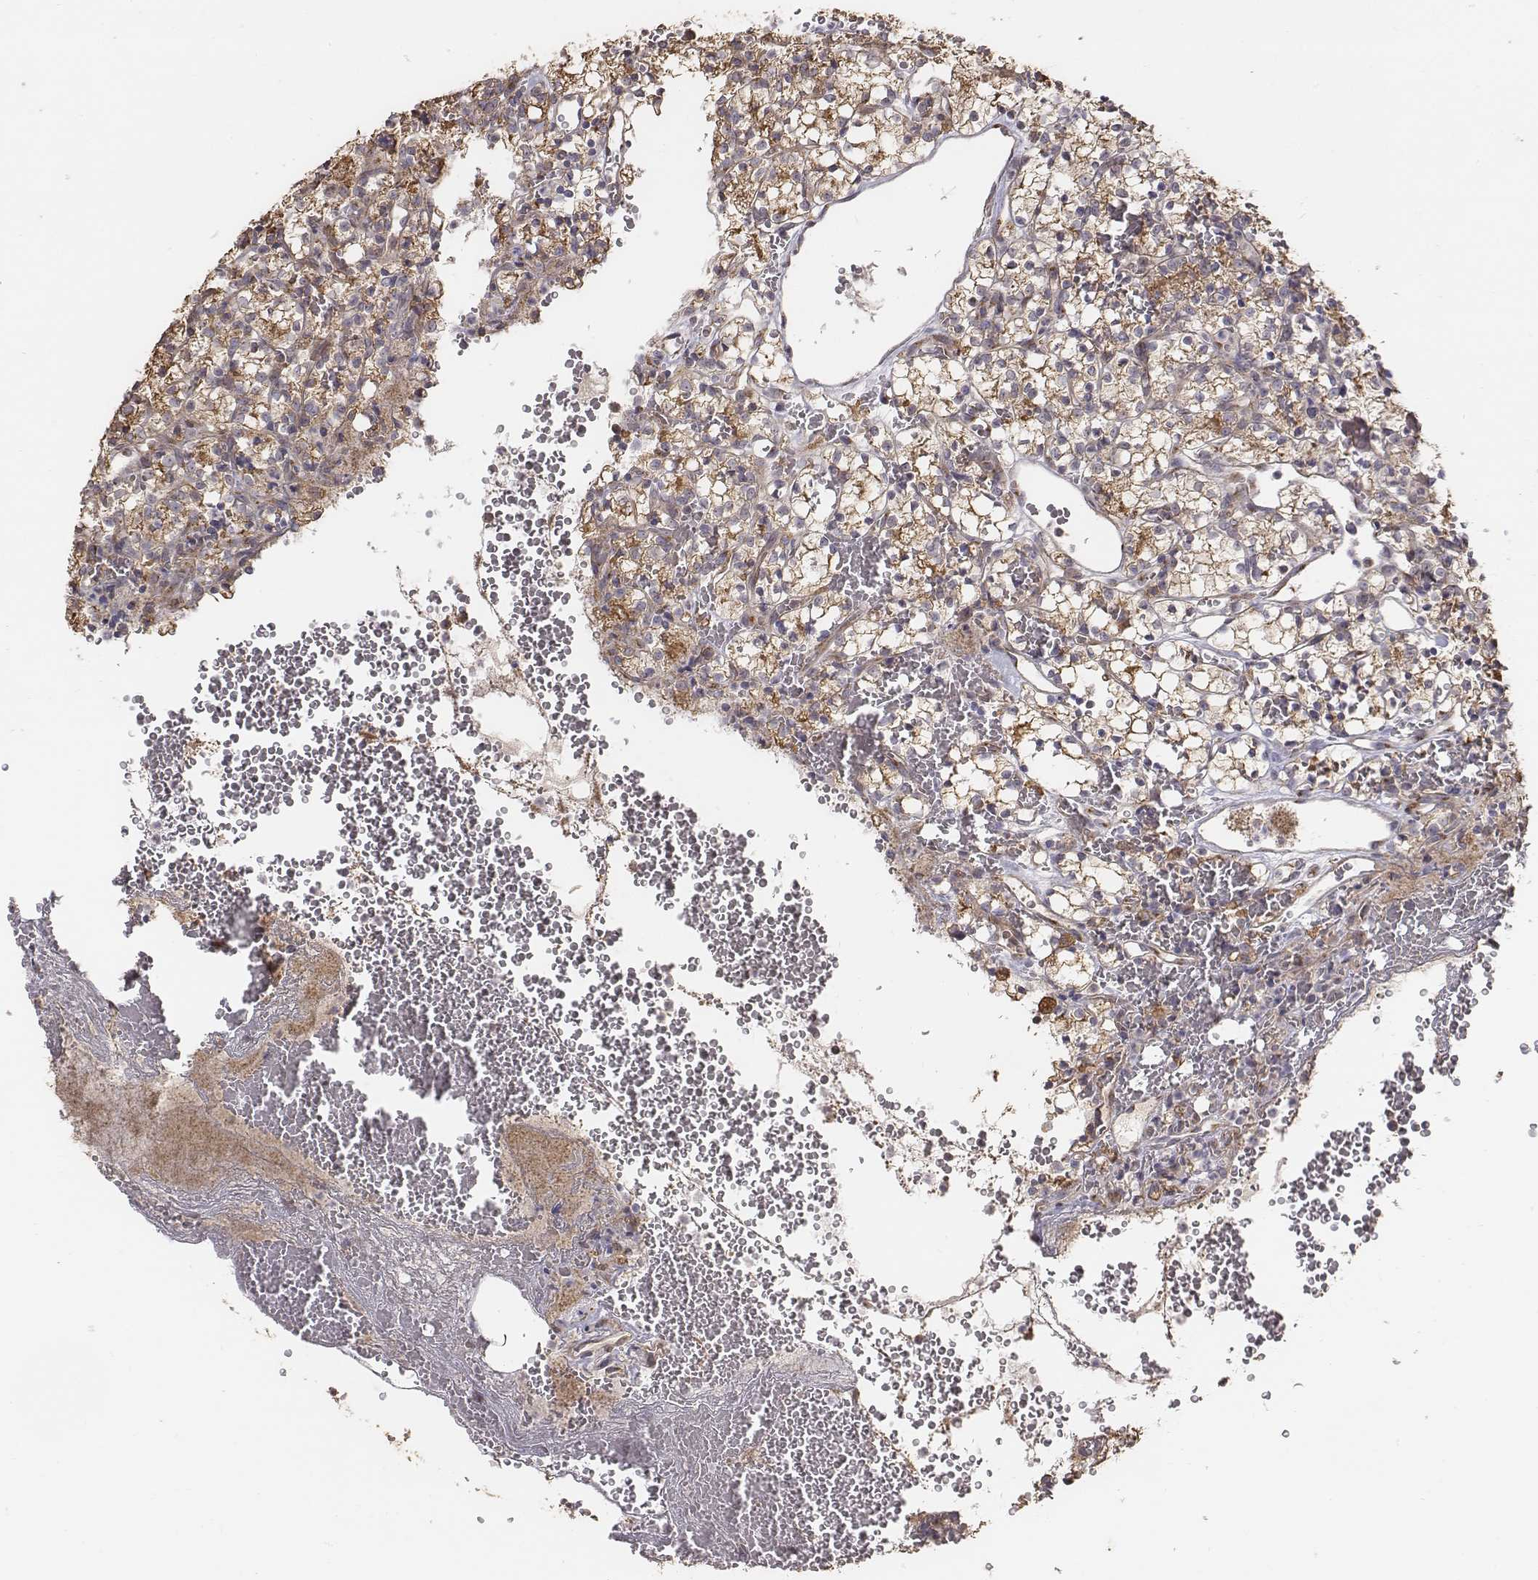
{"staining": {"intensity": "strong", "quantity": ">75%", "location": "cytoplasmic/membranous"}, "tissue": "renal cancer", "cell_type": "Tumor cells", "image_type": "cancer", "snomed": [{"axis": "morphology", "description": "Adenocarcinoma, NOS"}, {"axis": "topography", "description": "Kidney"}], "caption": "About >75% of tumor cells in renal adenocarcinoma display strong cytoplasmic/membranous protein staining as visualized by brown immunohistochemical staining.", "gene": "AP1B1", "patient": {"sex": "female", "age": 69}}